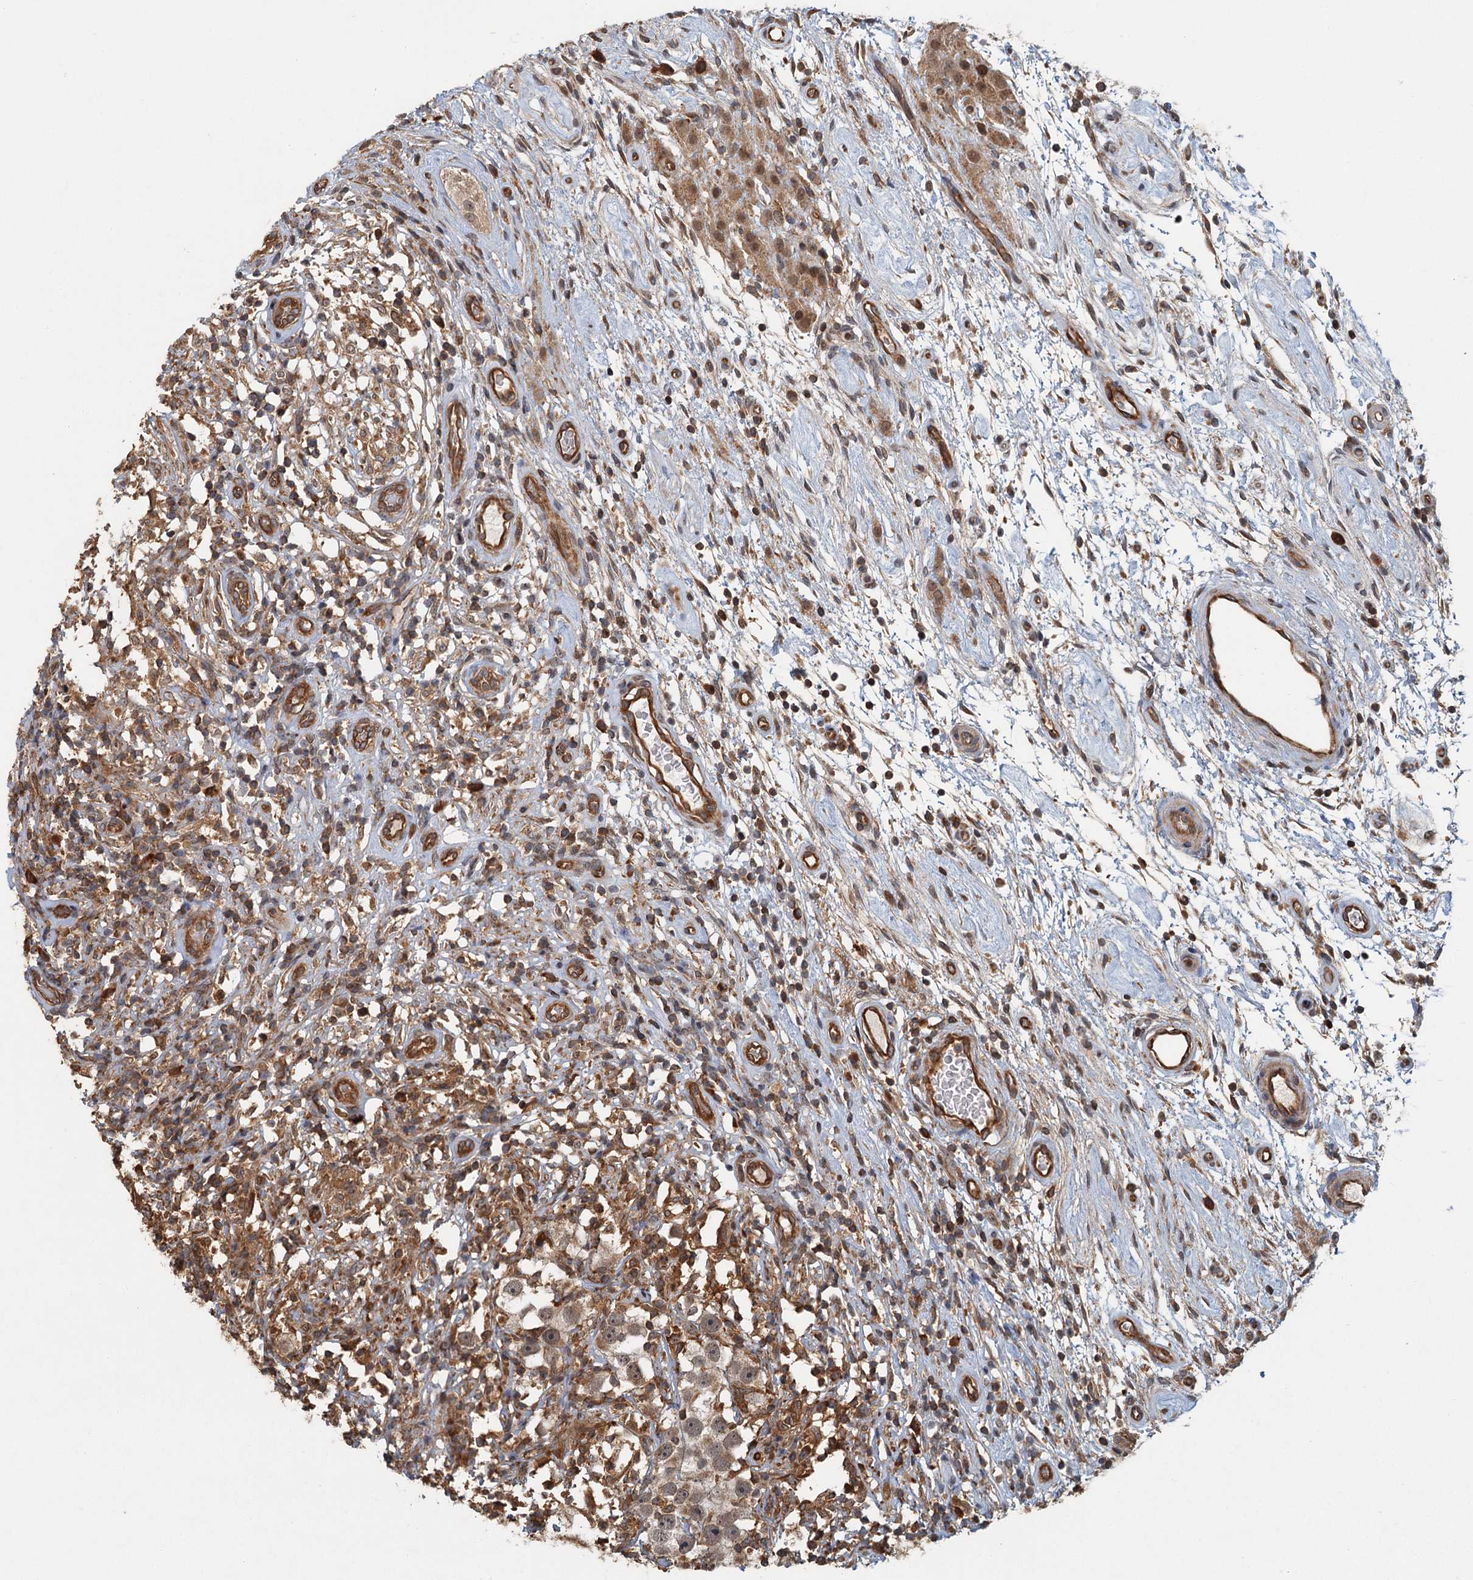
{"staining": {"intensity": "weak", "quantity": ">75%", "location": "nuclear"}, "tissue": "testis cancer", "cell_type": "Tumor cells", "image_type": "cancer", "snomed": [{"axis": "morphology", "description": "Seminoma, NOS"}, {"axis": "topography", "description": "Testis"}], "caption": "About >75% of tumor cells in testis cancer (seminoma) demonstrate weak nuclear protein positivity as visualized by brown immunohistochemical staining.", "gene": "ZNF527", "patient": {"sex": "male", "age": 49}}